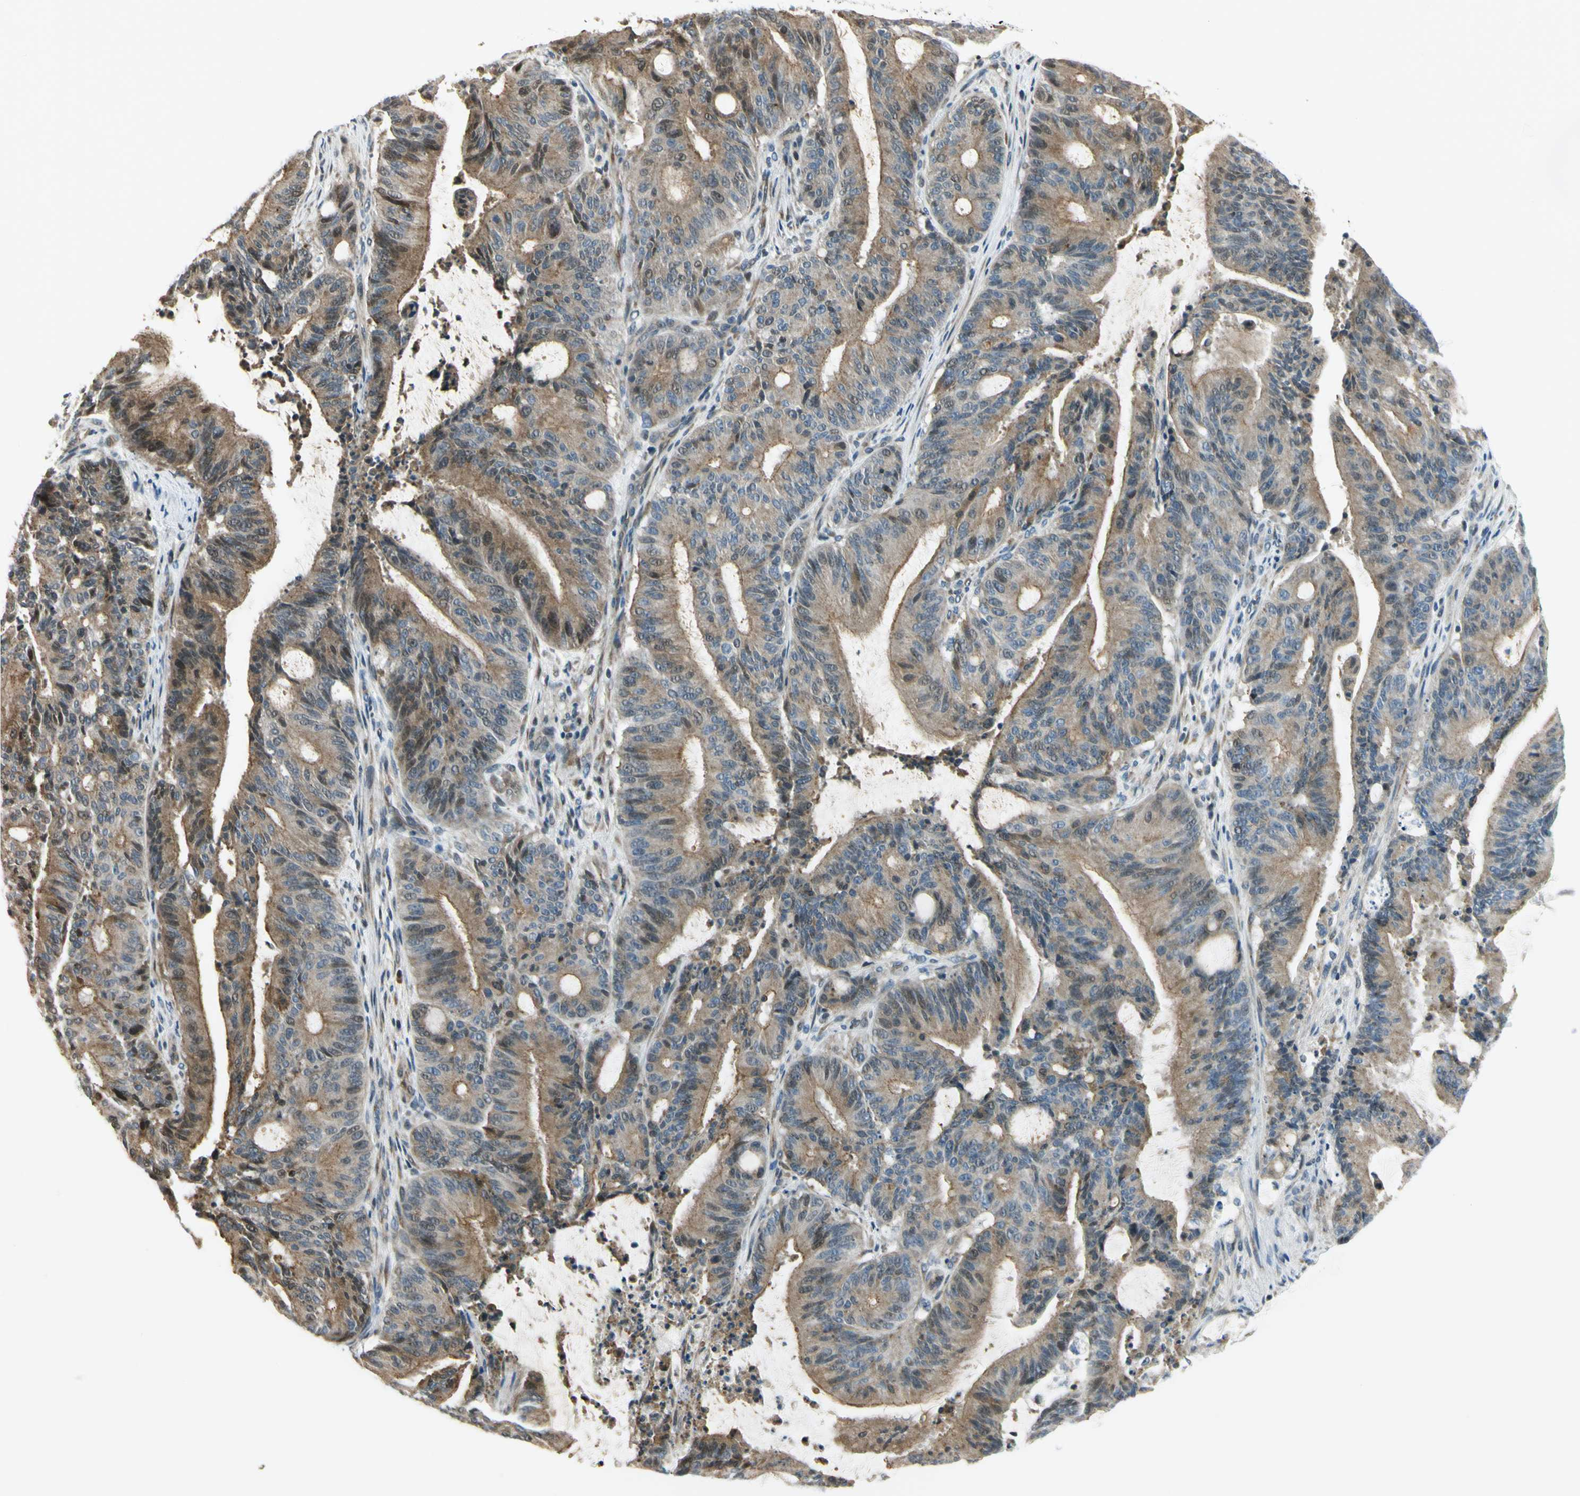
{"staining": {"intensity": "moderate", "quantity": ">75%", "location": "cytoplasmic/membranous,nuclear"}, "tissue": "liver cancer", "cell_type": "Tumor cells", "image_type": "cancer", "snomed": [{"axis": "morphology", "description": "Cholangiocarcinoma"}, {"axis": "topography", "description": "Liver"}], "caption": "A micrograph showing moderate cytoplasmic/membranous and nuclear staining in about >75% of tumor cells in liver cholangiocarcinoma, as visualized by brown immunohistochemical staining.", "gene": "NPDC1", "patient": {"sex": "female", "age": 73}}